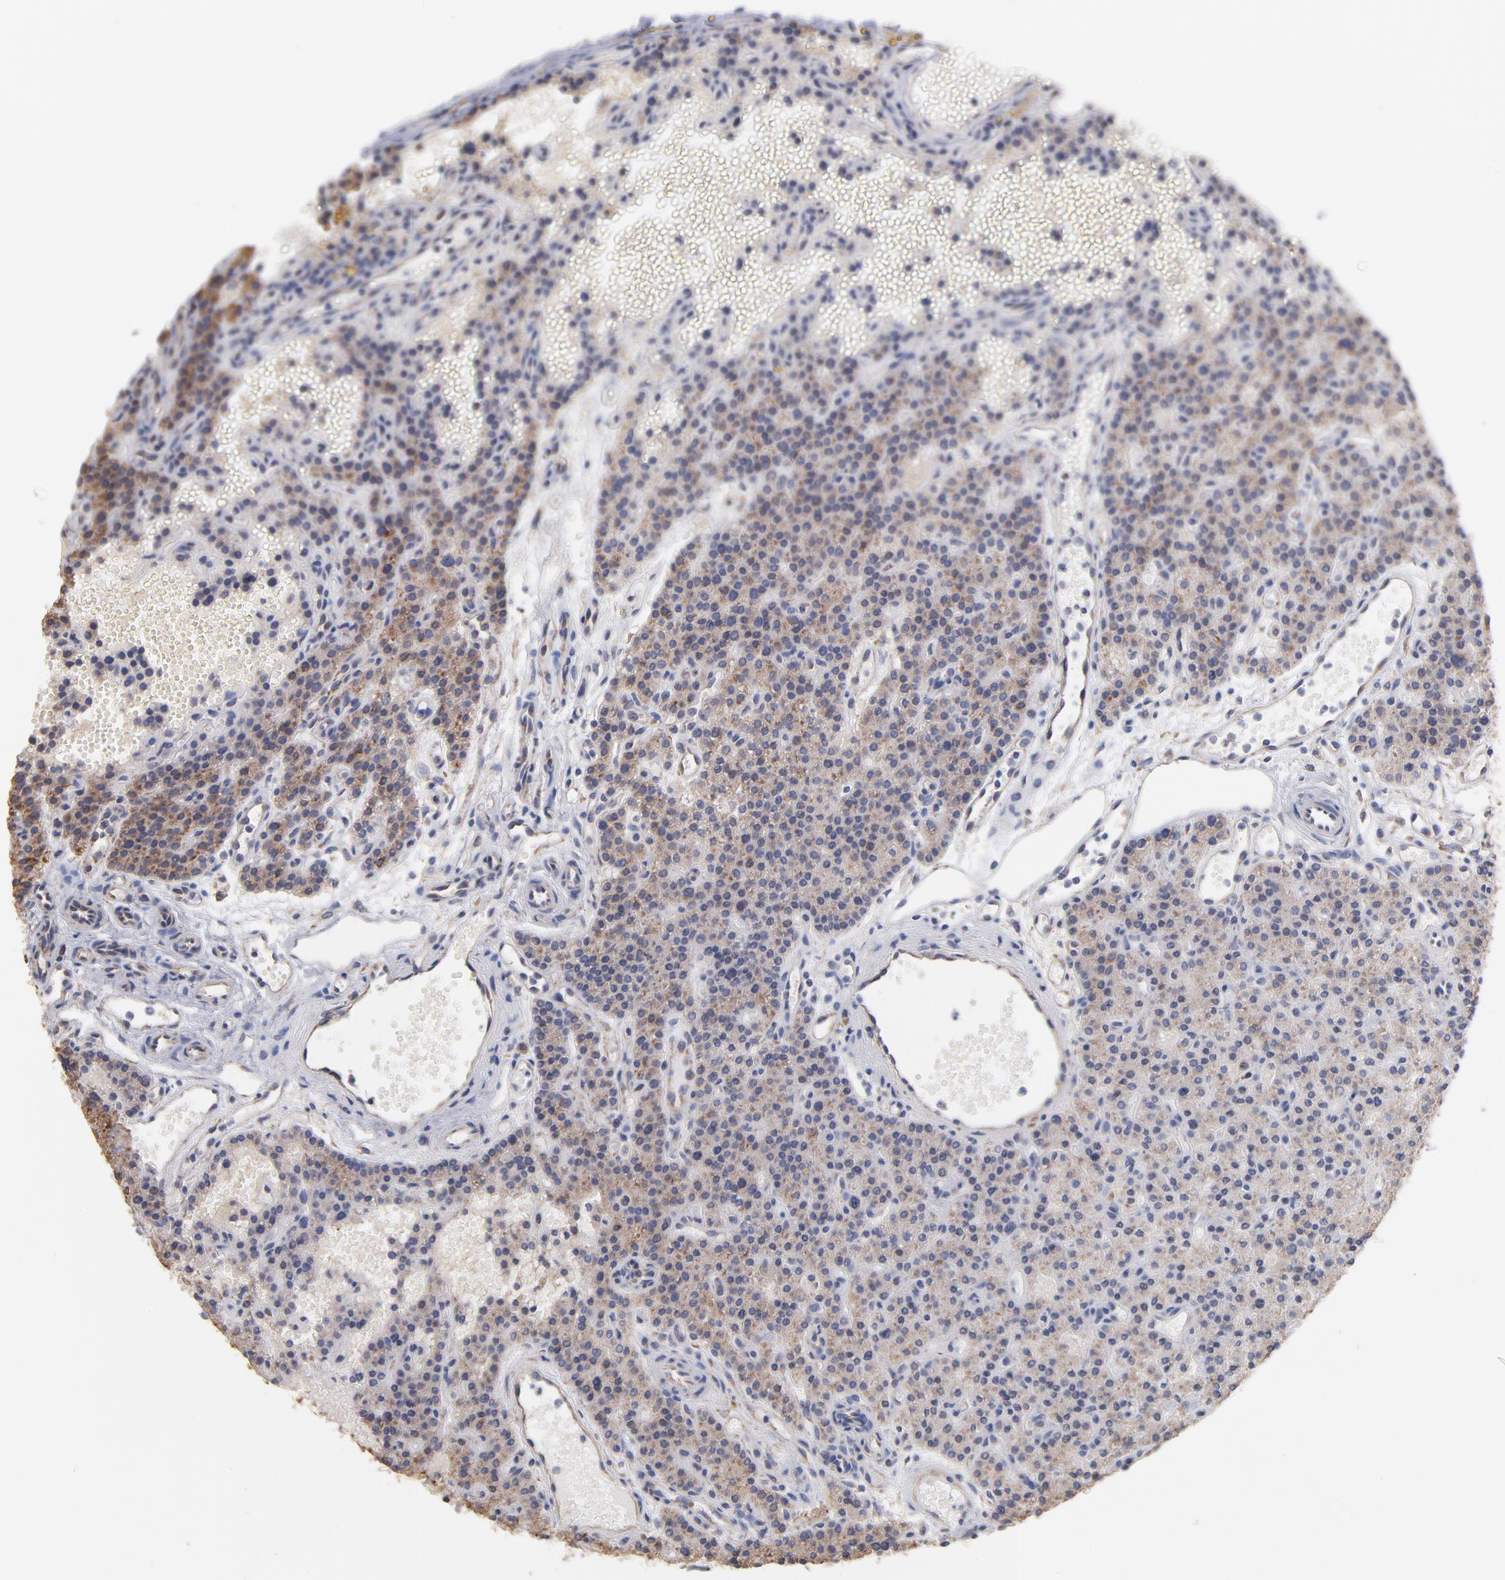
{"staining": {"intensity": "weak", "quantity": ">75%", "location": "cytoplasmic/membranous"}, "tissue": "parathyroid gland", "cell_type": "Glandular cells", "image_type": "normal", "snomed": [{"axis": "morphology", "description": "Normal tissue, NOS"}, {"axis": "topography", "description": "Parathyroid gland"}], "caption": "Immunohistochemical staining of normal parathyroid gland exhibits low levels of weak cytoplasmic/membranous positivity in about >75% of glandular cells.", "gene": "RPL9", "patient": {"sex": "male", "age": 25}}